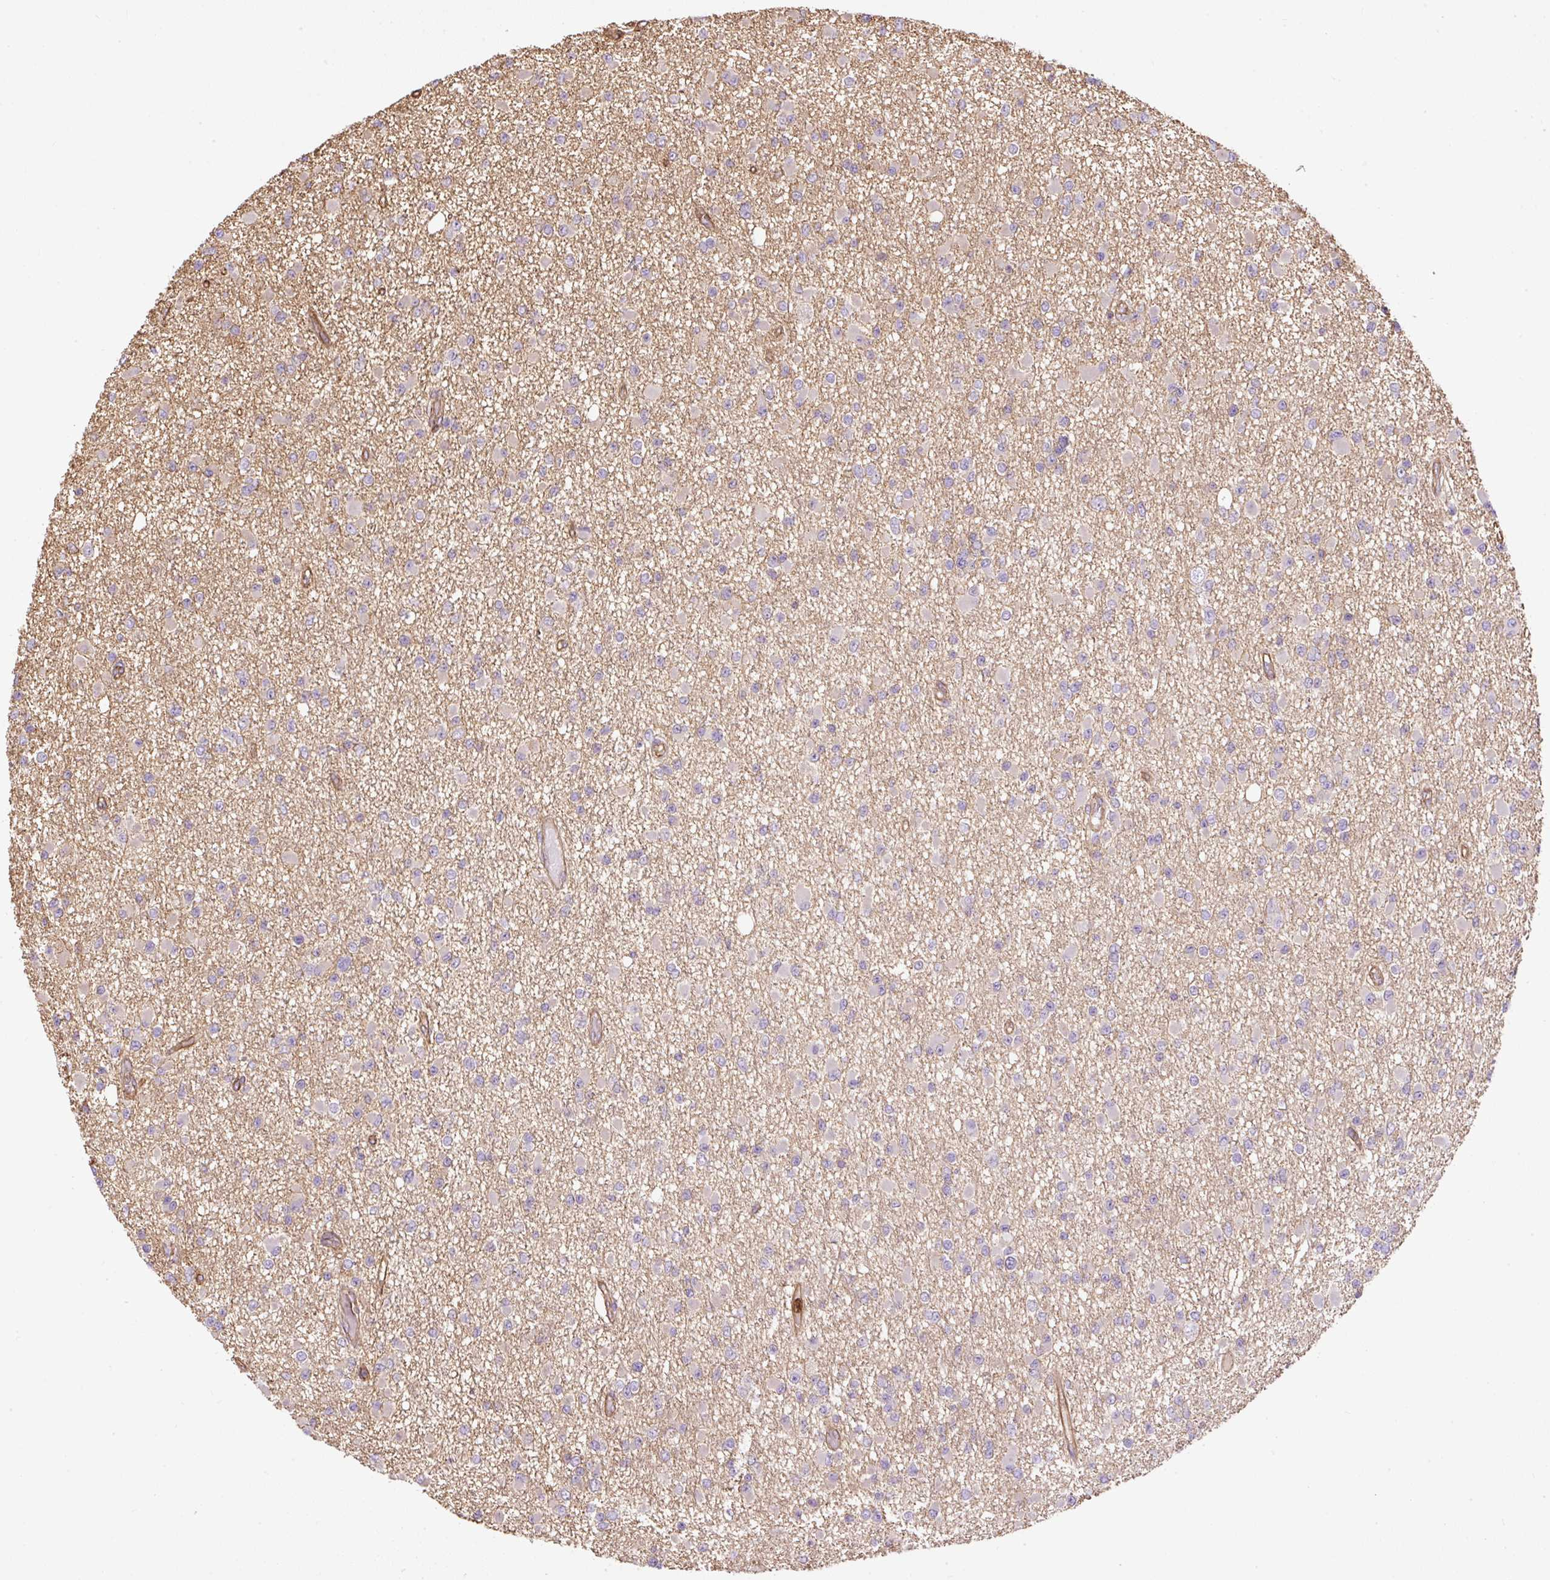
{"staining": {"intensity": "negative", "quantity": "none", "location": "none"}, "tissue": "glioma", "cell_type": "Tumor cells", "image_type": "cancer", "snomed": [{"axis": "morphology", "description": "Glioma, malignant, Low grade"}, {"axis": "topography", "description": "Brain"}], "caption": "An immunohistochemistry micrograph of malignant glioma (low-grade) is shown. There is no staining in tumor cells of malignant glioma (low-grade).", "gene": "B3GALT5", "patient": {"sex": "female", "age": 22}}